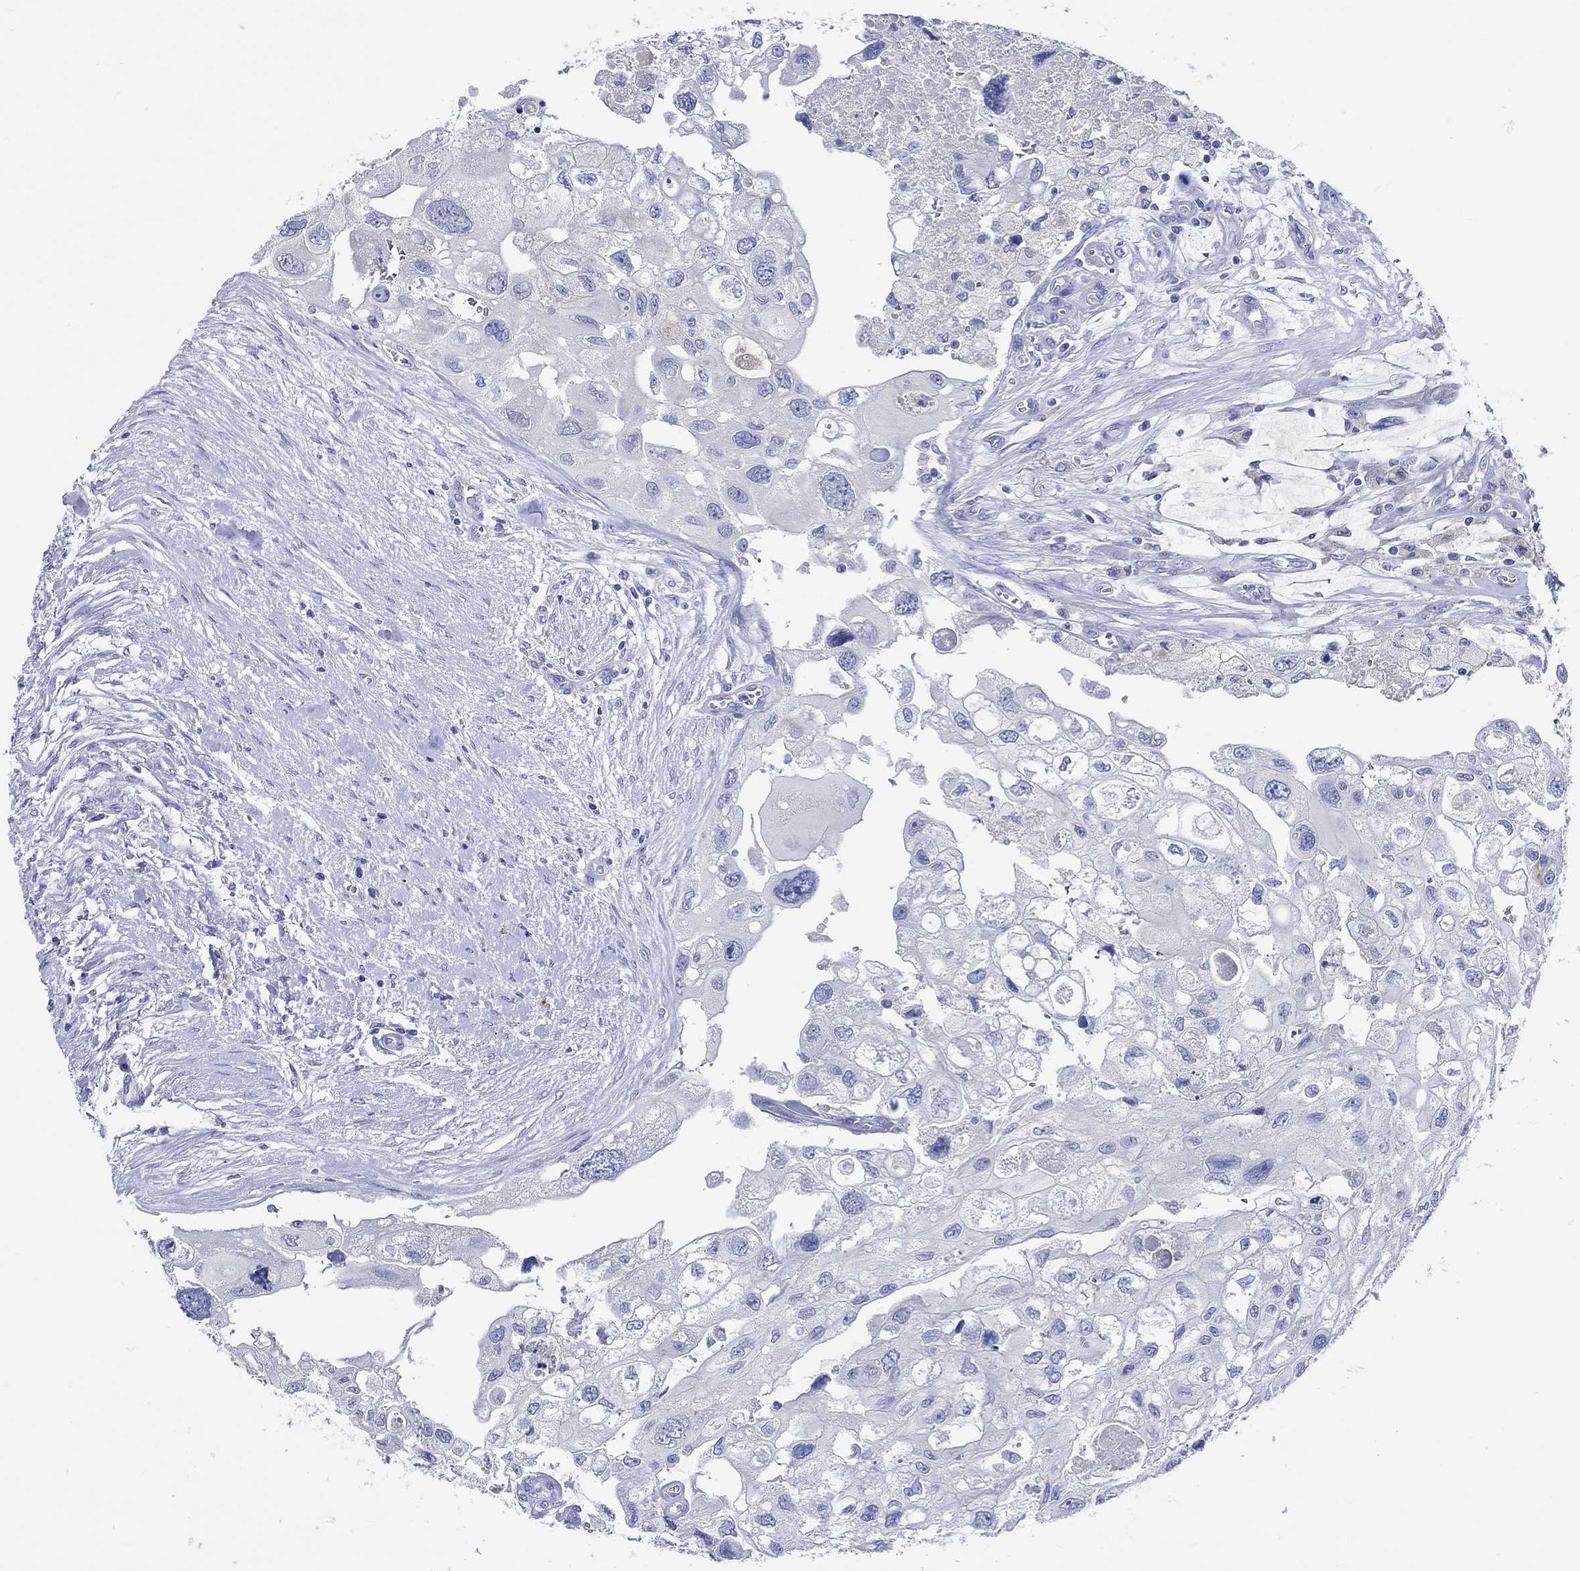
{"staining": {"intensity": "negative", "quantity": "none", "location": "none"}, "tissue": "urothelial cancer", "cell_type": "Tumor cells", "image_type": "cancer", "snomed": [{"axis": "morphology", "description": "Urothelial carcinoma, High grade"}, {"axis": "topography", "description": "Urinary bladder"}], "caption": "A micrograph of urothelial cancer stained for a protein reveals no brown staining in tumor cells.", "gene": "SHISA4", "patient": {"sex": "male", "age": 59}}